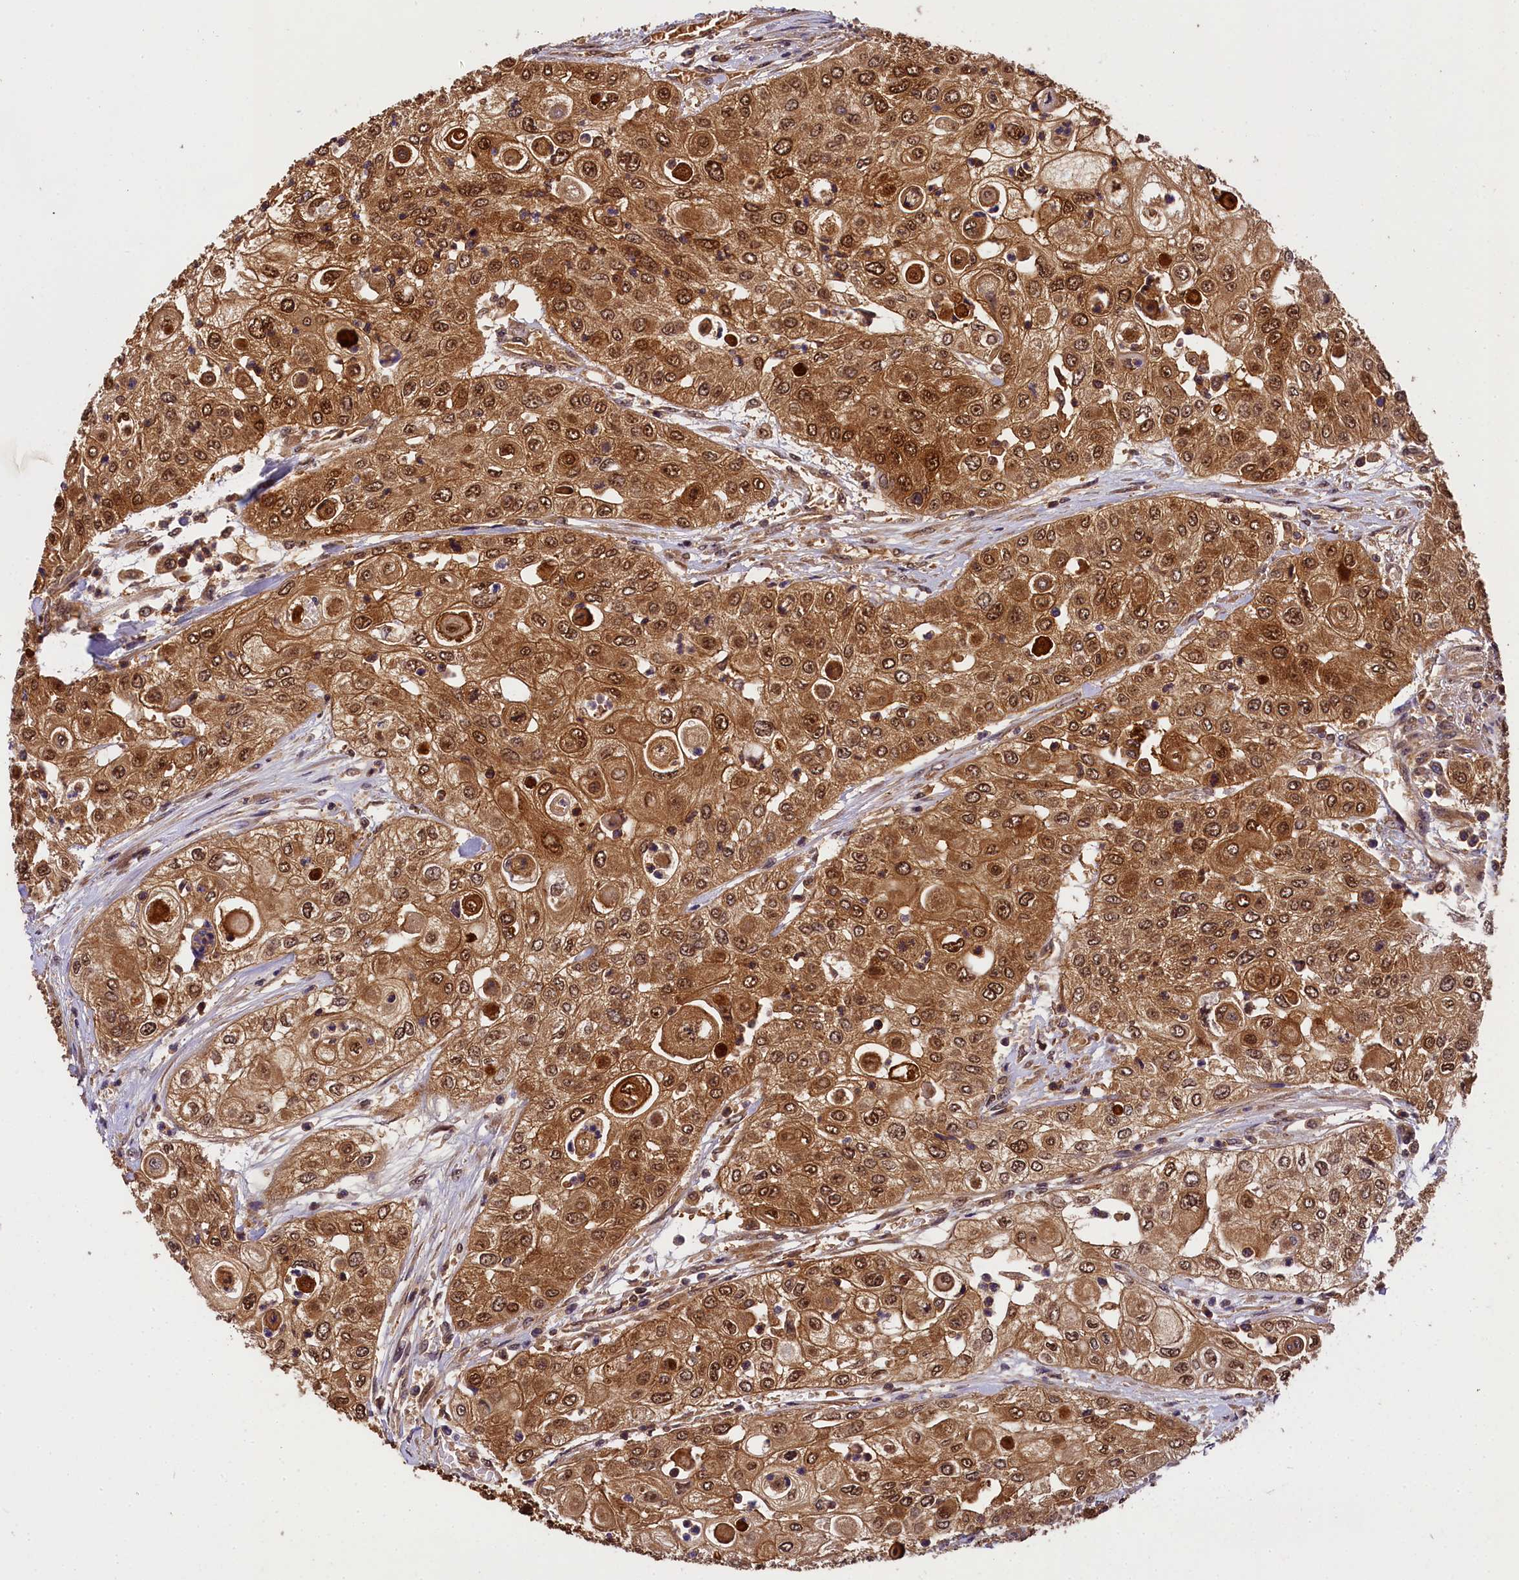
{"staining": {"intensity": "moderate", "quantity": ">75%", "location": "cytoplasmic/membranous,nuclear"}, "tissue": "urothelial cancer", "cell_type": "Tumor cells", "image_type": "cancer", "snomed": [{"axis": "morphology", "description": "Urothelial carcinoma, High grade"}, {"axis": "topography", "description": "Urinary bladder"}], "caption": "The immunohistochemical stain highlights moderate cytoplasmic/membranous and nuclear expression in tumor cells of urothelial cancer tissue.", "gene": "EIF6", "patient": {"sex": "female", "age": 79}}